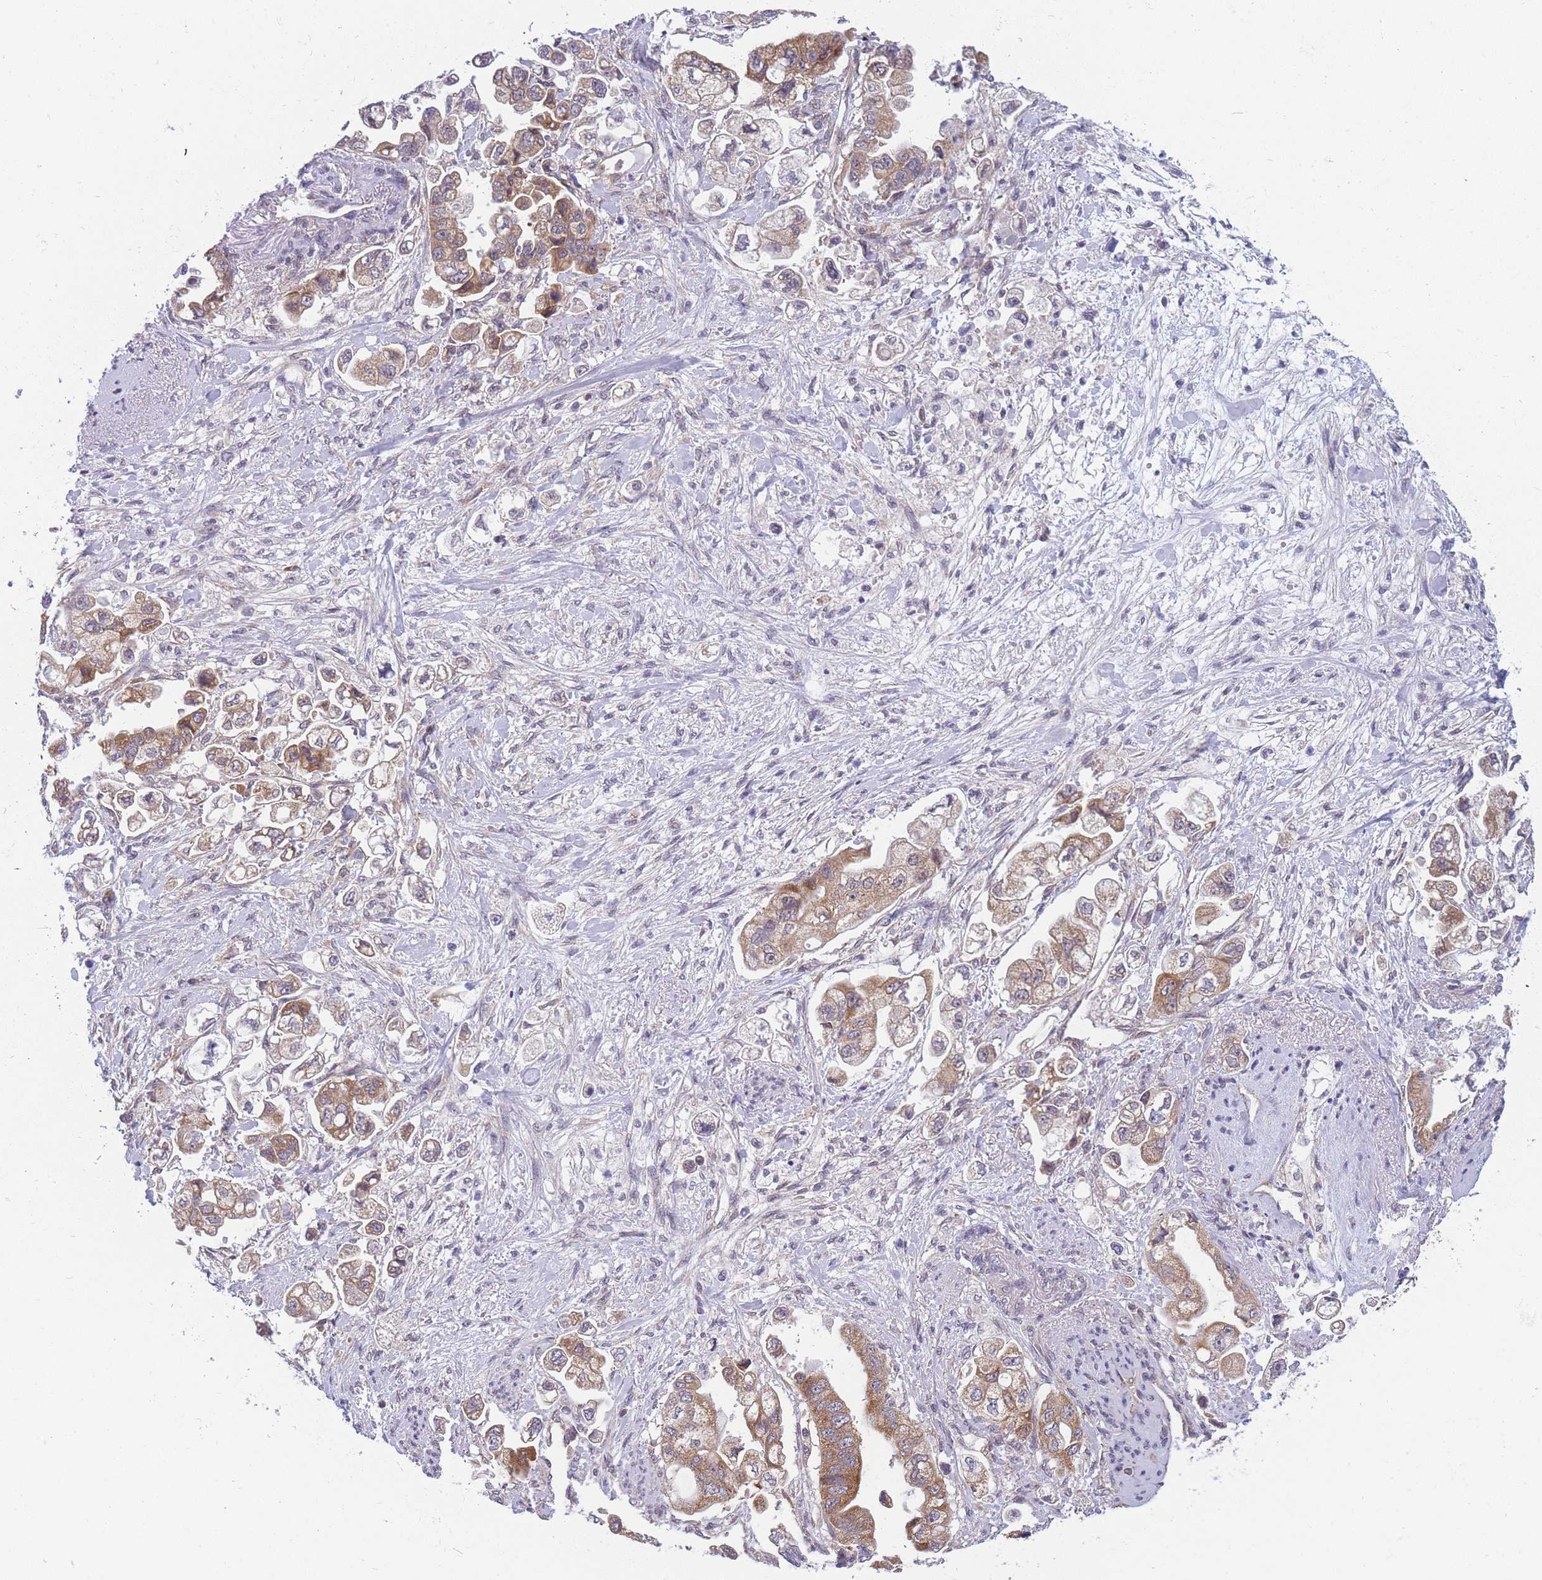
{"staining": {"intensity": "moderate", "quantity": ">75%", "location": "cytoplasmic/membranous"}, "tissue": "stomach cancer", "cell_type": "Tumor cells", "image_type": "cancer", "snomed": [{"axis": "morphology", "description": "Adenocarcinoma, NOS"}, {"axis": "topography", "description": "Stomach"}], "caption": "Approximately >75% of tumor cells in human stomach cancer exhibit moderate cytoplasmic/membranous protein staining as visualized by brown immunohistochemical staining.", "gene": "MRPL23", "patient": {"sex": "male", "age": 62}}